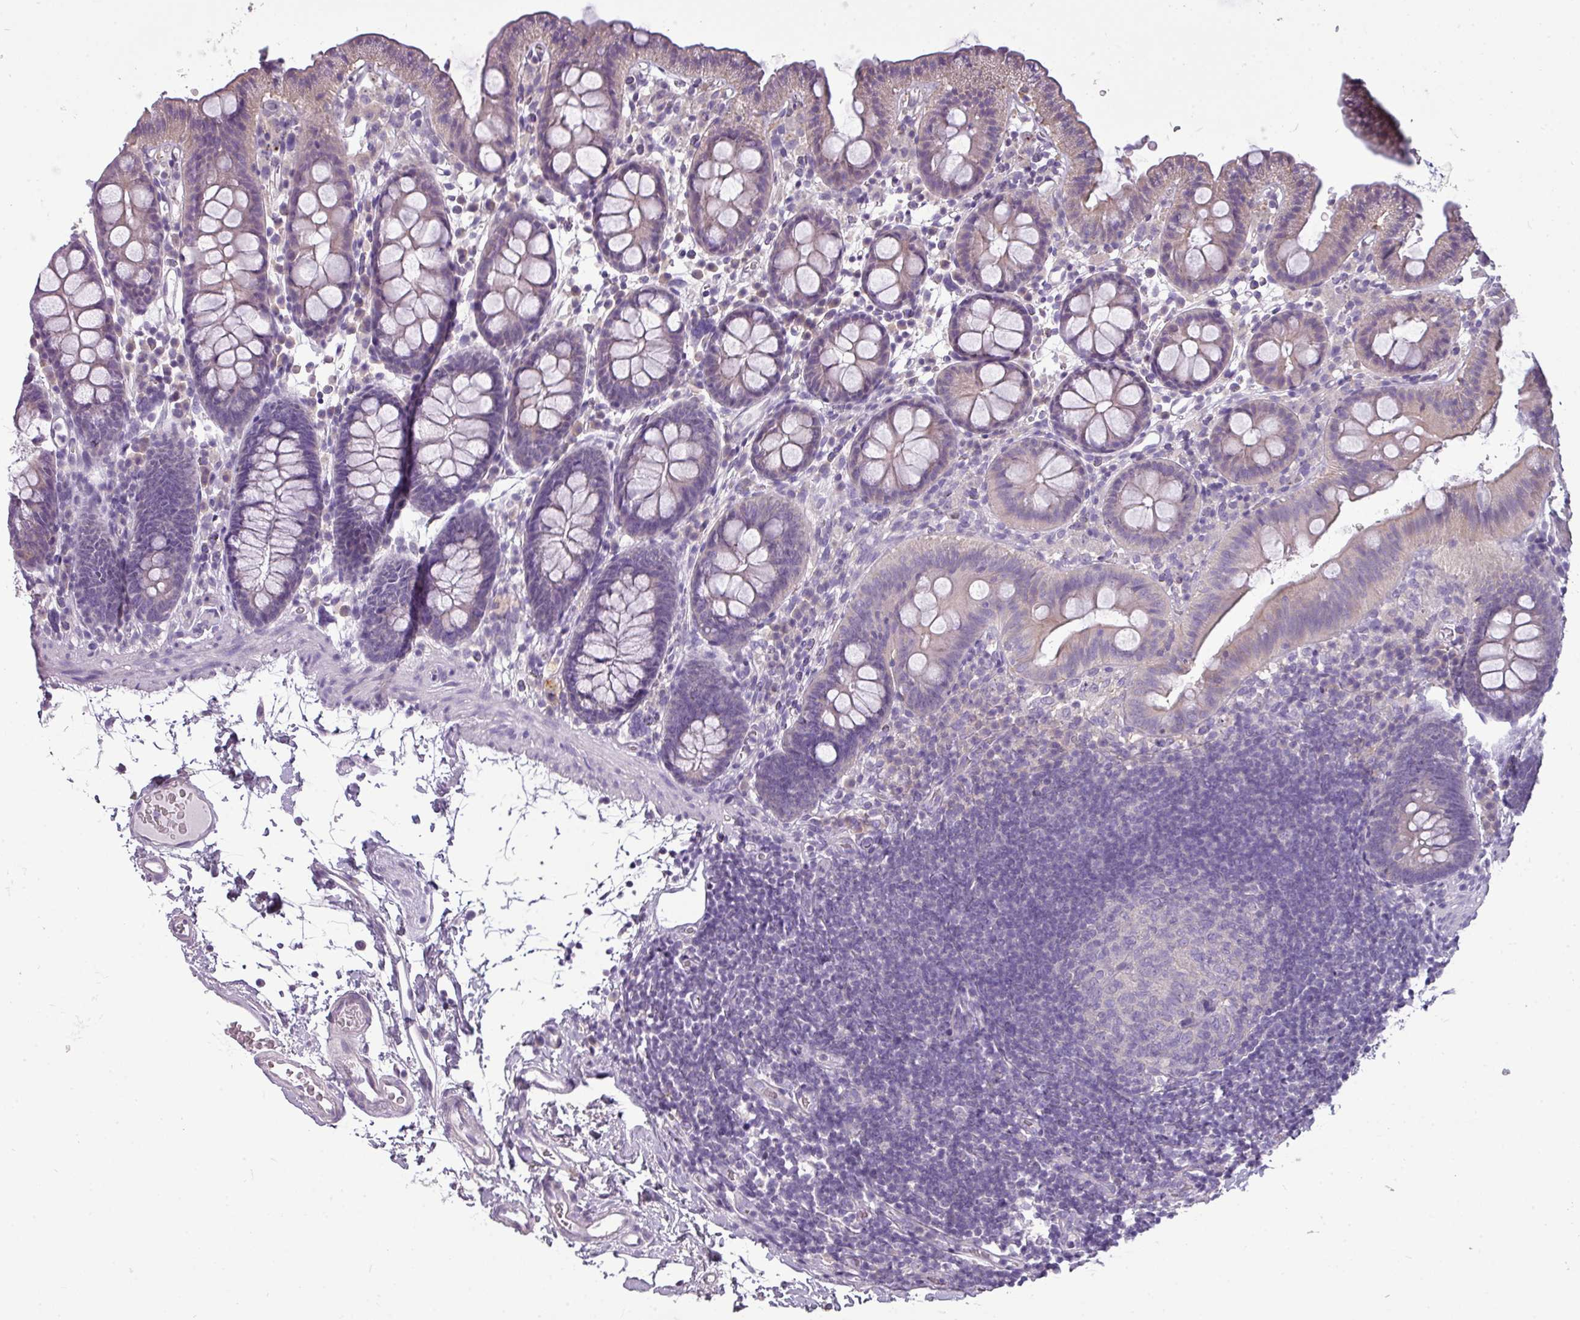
{"staining": {"intensity": "negative", "quantity": "none", "location": "none"}, "tissue": "colon", "cell_type": "Endothelial cells", "image_type": "normal", "snomed": [{"axis": "morphology", "description": "Normal tissue, NOS"}, {"axis": "topography", "description": "Colon"}], "caption": "Protein analysis of benign colon shows no significant staining in endothelial cells.", "gene": "DNAAF9", "patient": {"sex": "male", "age": 75}}